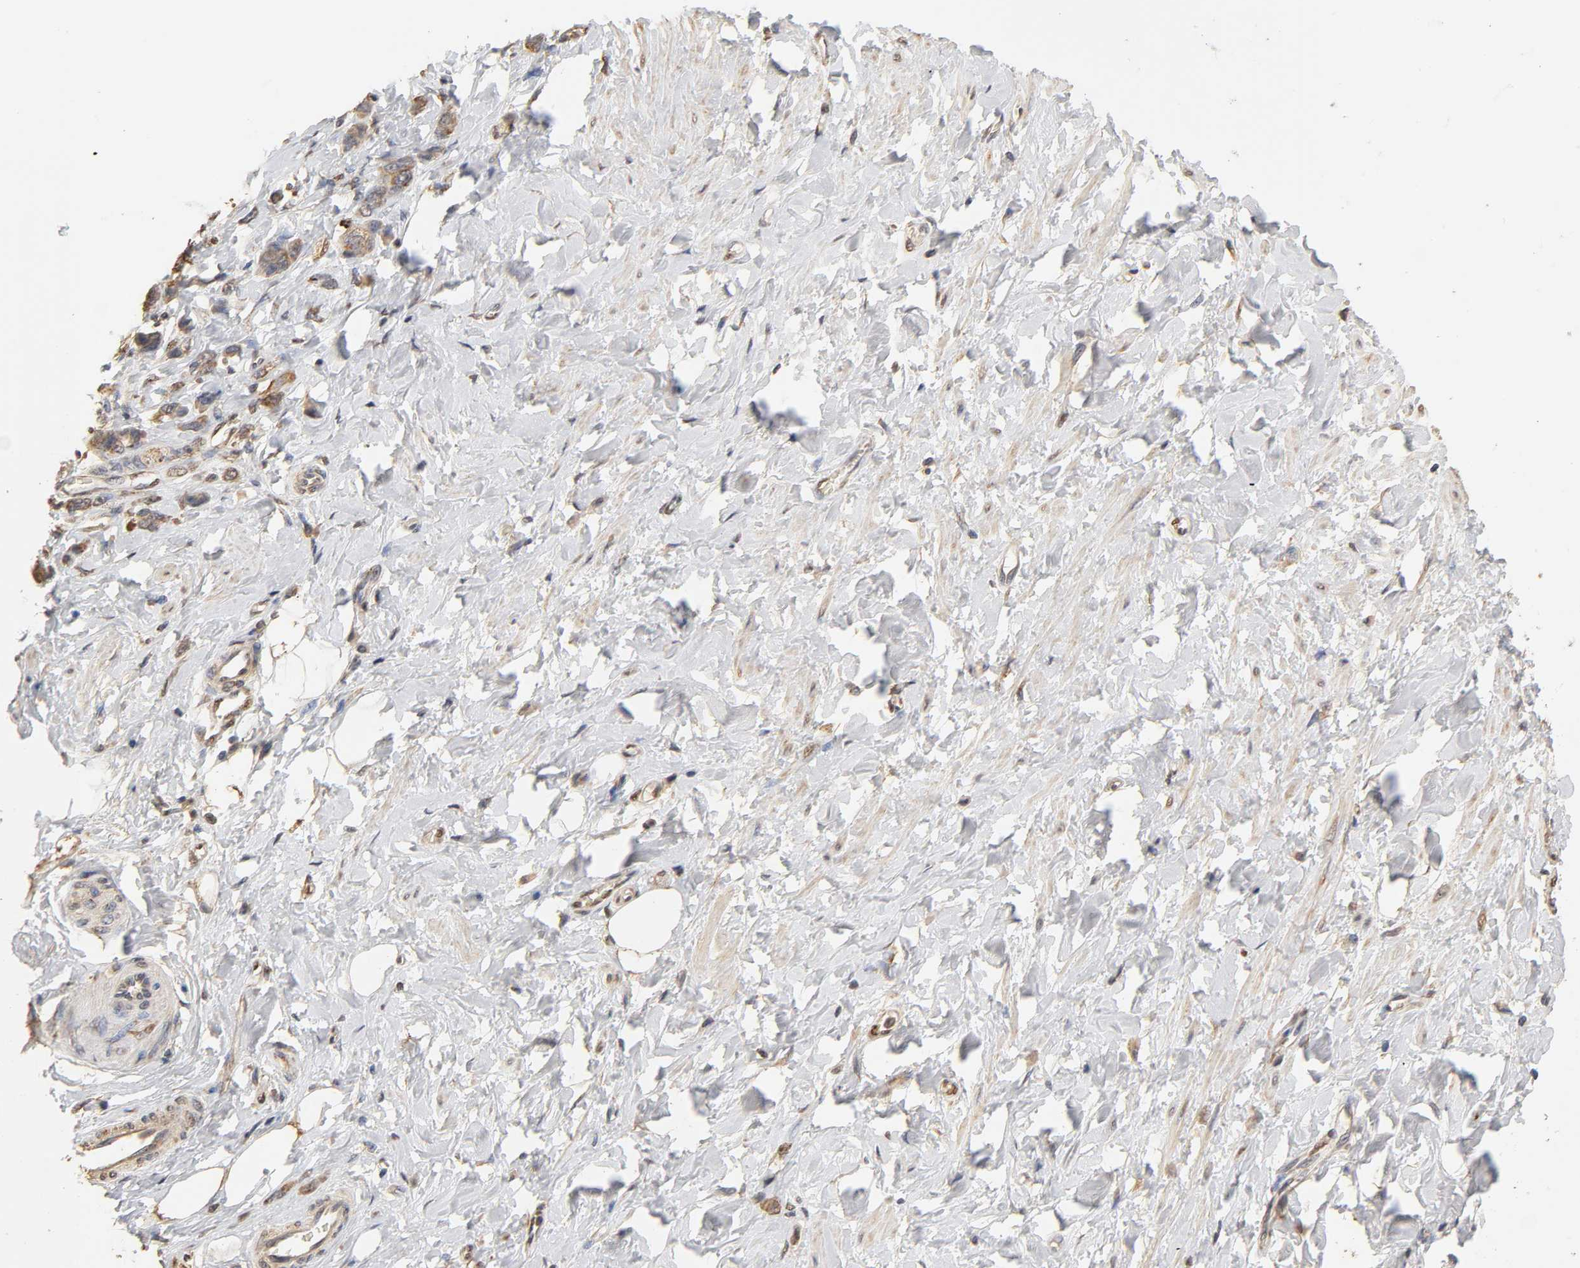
{"staining": {"intensity": "moderate", "quantity": ">75%", "location": "cytoplasmic/membranous"}, "tissue": "stomach cancer", "cell_type": "Tumor cells", "image_type": "cancer", "snomed": [{"axis": "morphology", "description": "Adenocarcinoma, NOS"}, {"axis": "topography", "description": "Stomach"}], "caption": "Stomach cancer was stained to show a protein in brown. There is medium levels of moderate cytoplasmic/membranous staining in approximately >75% of tumor cells. (DAB = brown stain, brightfield microscopy at high magnification).", "gene": "PKN1", "patient": {"sex": "male", "age": 82}}